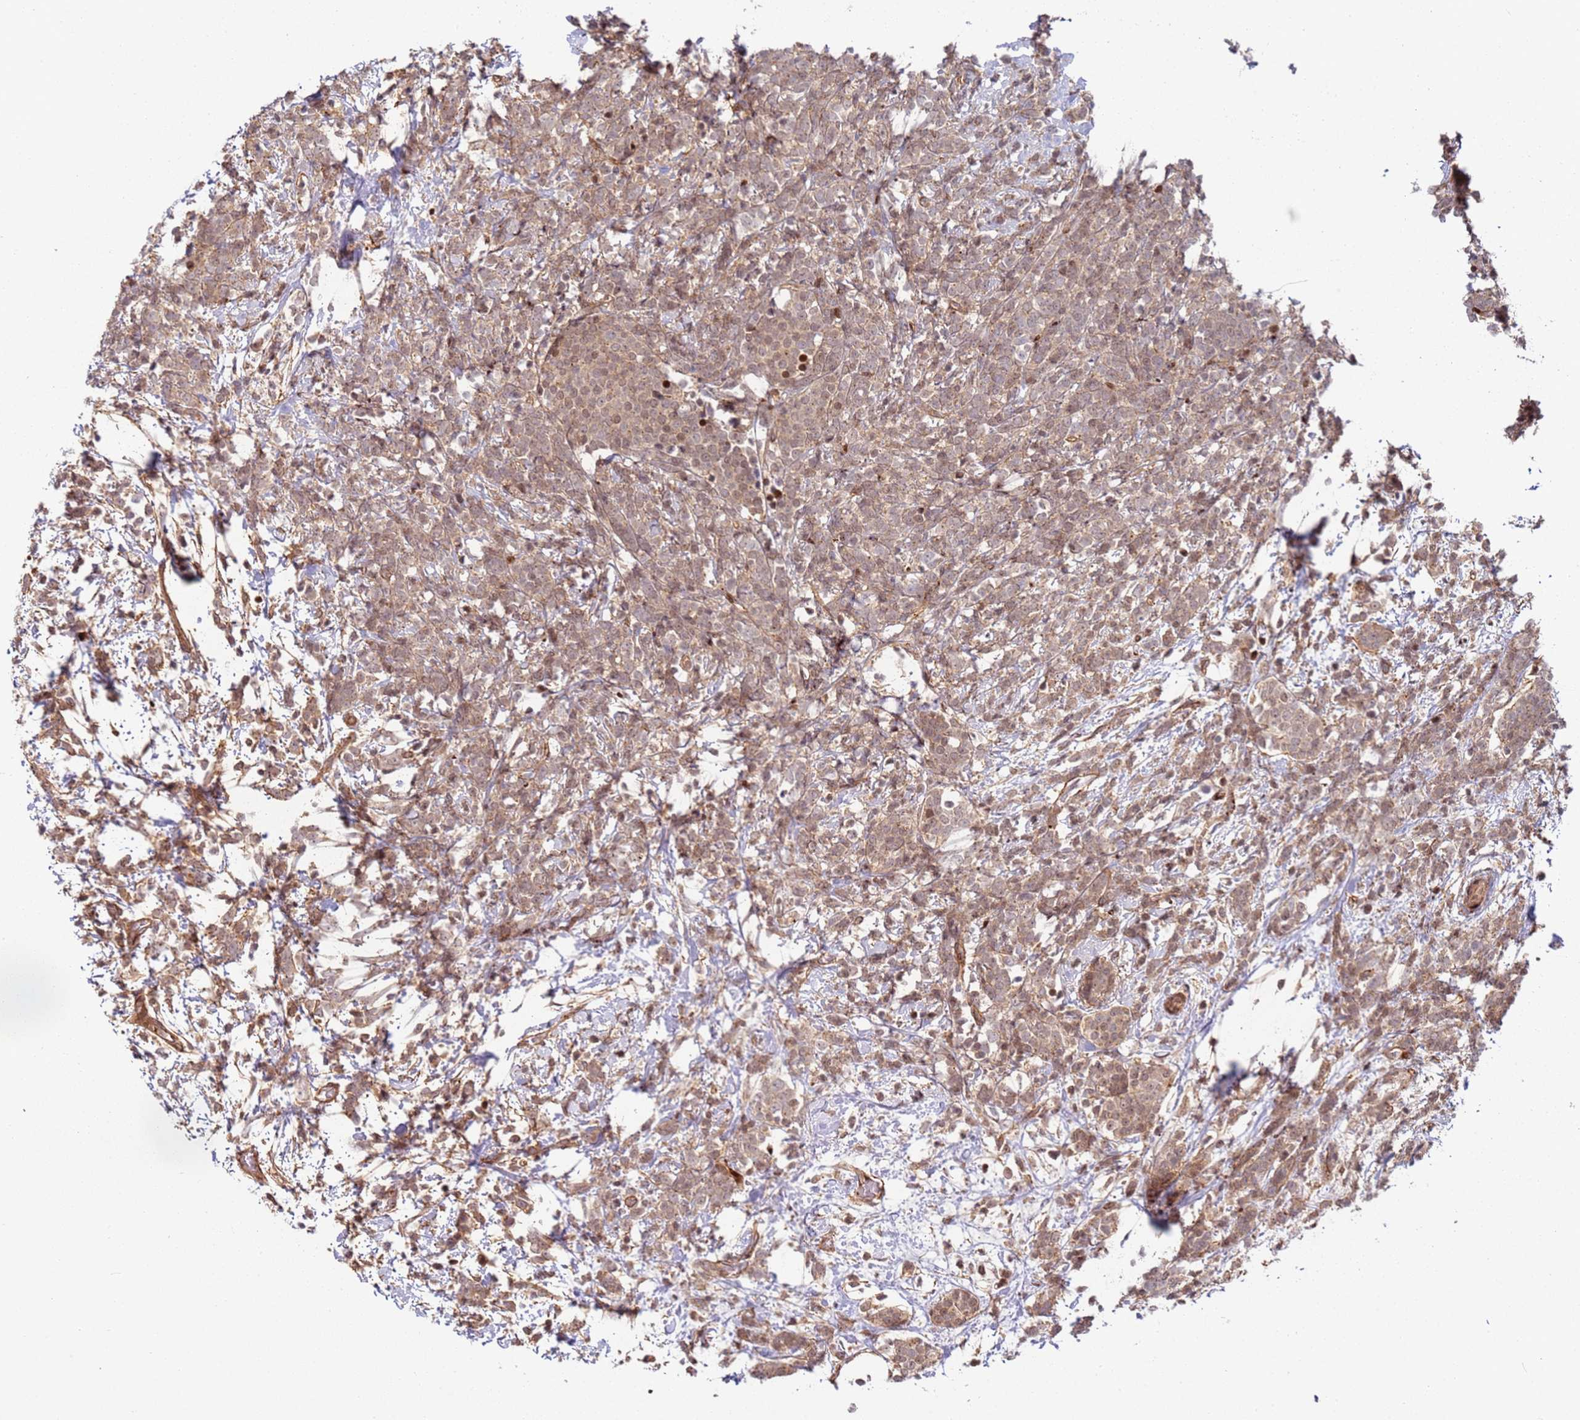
{"staining": {"intensity": "weak", "quantity": ">75%", "location": "cytoplasmic/membranous,nuclear"}, "tissue": "breast cancer", "cell_type": "Tumor cells", "image_type": "cancer", "snomed": [{"axis": "morphology", "description": "Lobular carcinoma"}, {"axis": "topography", "description": "Breast"}], "caption": "Immunohistochemical staining of human breast lobular carcinoma demonstrates low levels of weak cytoplasmic/membranous and nuclear protein positivity in approximately >75% of tumor cells. (DAB IHC with brightfield microscopy, high magnification).", "gene": "TMEM233", "patient": {"sex": "female", "age": 58}}